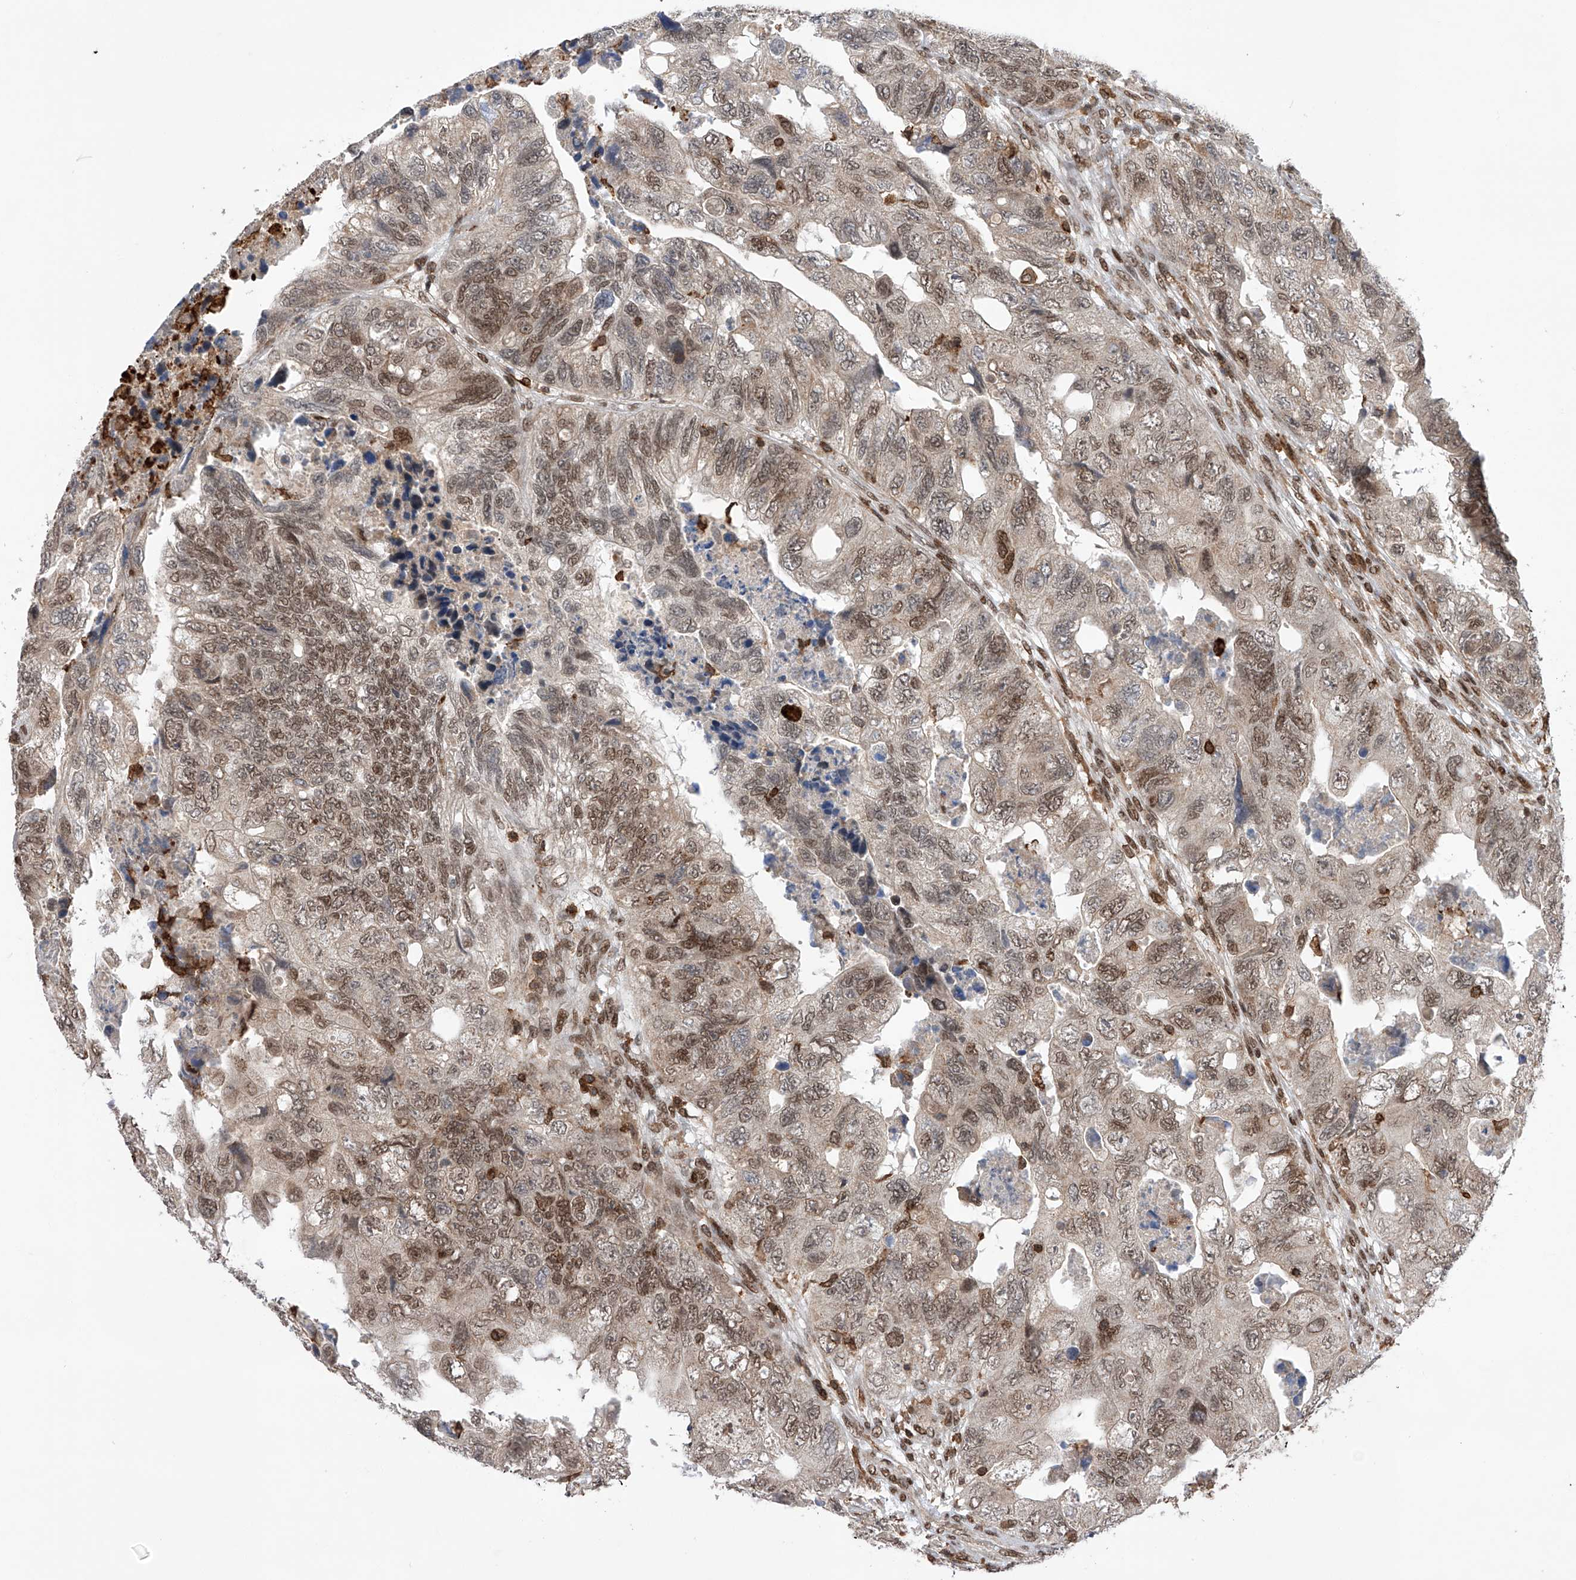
{"staining": {"intensity": "moderate", "quantity": ">75%", "location": "nuclear"}, "tissue": "colorectal cancer", "cell_type": "Tumor cells", "image_type": "cancer", "snomed": [{"axis": "morphology", "description": "Adenocarcinoma, NOS"}, {"axis": "topography", "description": "Rectum"}], "caption": "Tumor cells exhibit moderate nuclear expression in about >75% of cells in colorectal cancer (adenocarcinoma). Nuclei are stained in blue.", "gene": "ZNF280D", "patient": {"sex": "male", "age": 63}}